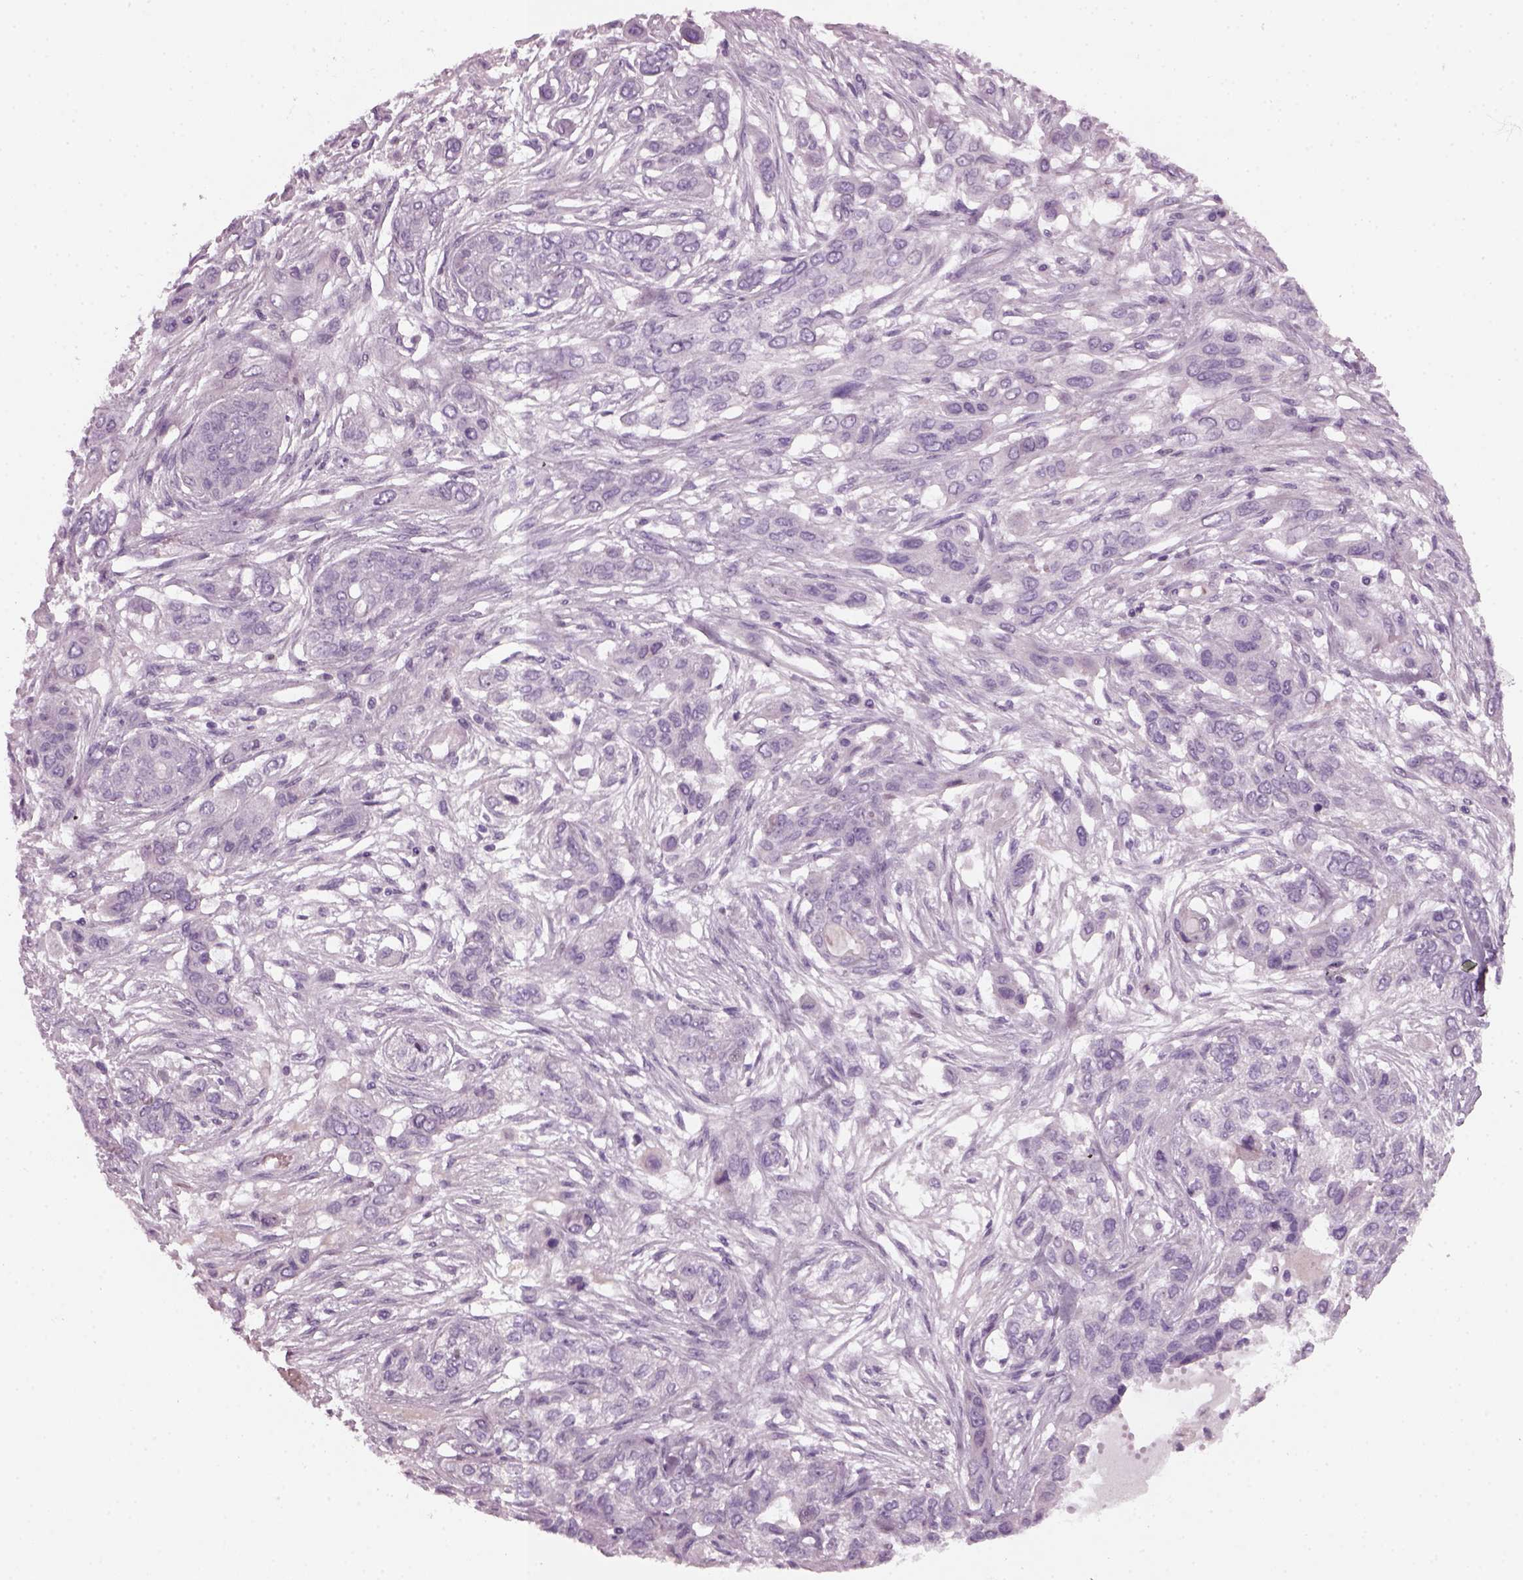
{"staining": {"intensity": "negative", "quantity": "none", "location": "none"}, "tissue": "lung cancer", "cell_type": "Tumor cells", "image_type": "cancer", "snomed": [{"axis": "morphology", "description": "Squamous cell carcinoma, NOS"}, {"axis": "topography", "description": "Lung"}], "caption": "A high-resolution photomicrograph shows immunohistochemistry staining of squamous cell carcinoma (lung), which exhibits no significant expression in tumor cells.", "gene": "DPYSL5", "patient": {"sex": "female", "age": 70}}